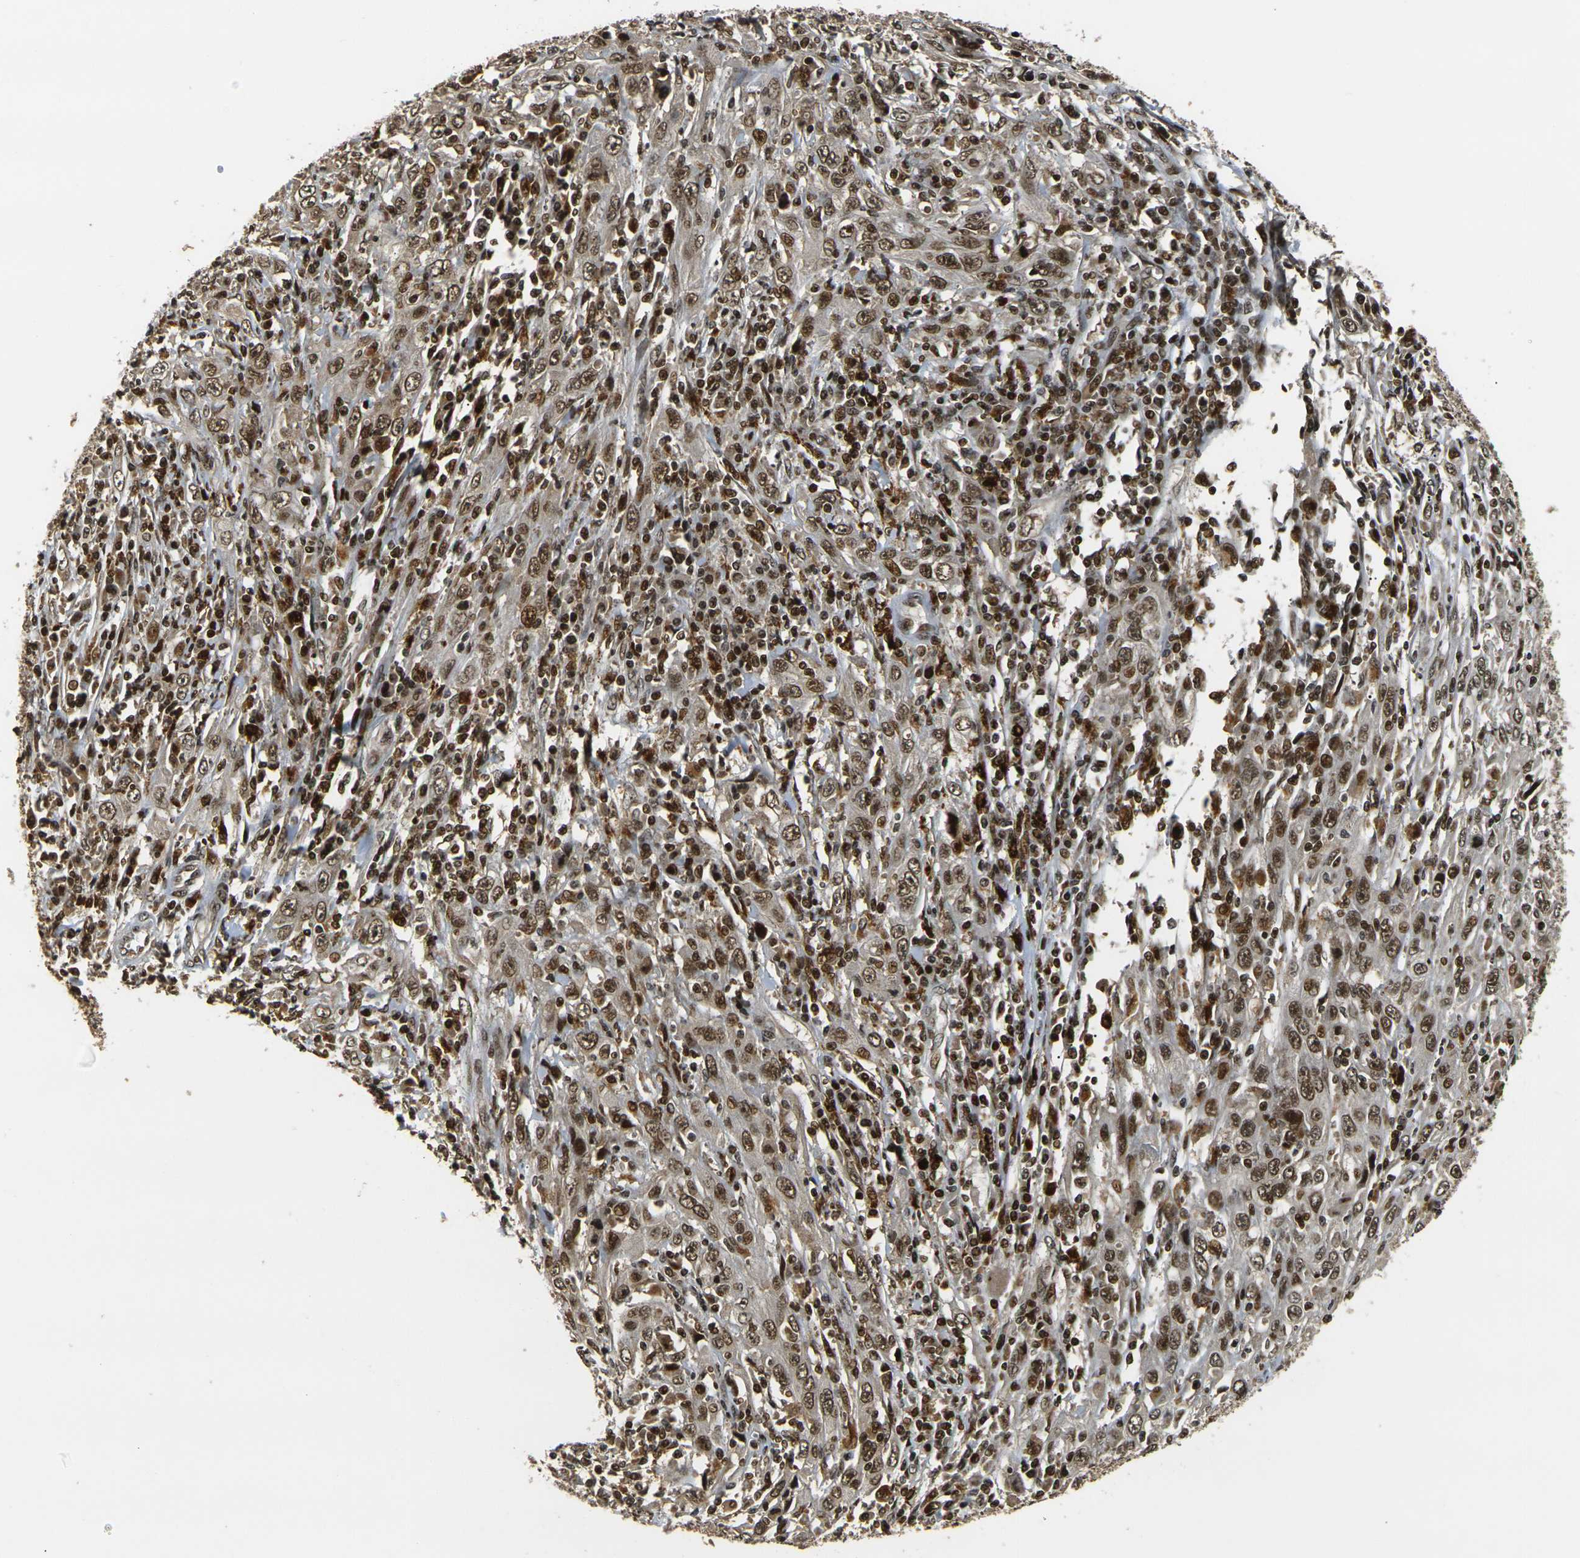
{"staining": {"intensity": "moderate", "quantity": ">75%", "location": "cytoplasmic/membranous,nuclear"}, "tissue": "cervical cancer", "cell_type": "Tumor cells", "image_type": "cancer", "snomed": [{"axis": "morphology", "description": "Squamous cell carcinoma, NOS"}, {"axis": "topography", "description": "Cervix"}], "caption": "Moderate cytoplasmic/membranous and nuclear protein positivity is present in about >75% of tumor cells in cervical cancer. The protein is stained brown, and the nuclei are stained in blue (DAB (3,3'-diaminobenzidine) IHC with brightfield microscopy, high magnification).", "gene": "ACTL6A", "patient": {"sex": "female", "age": 46}}